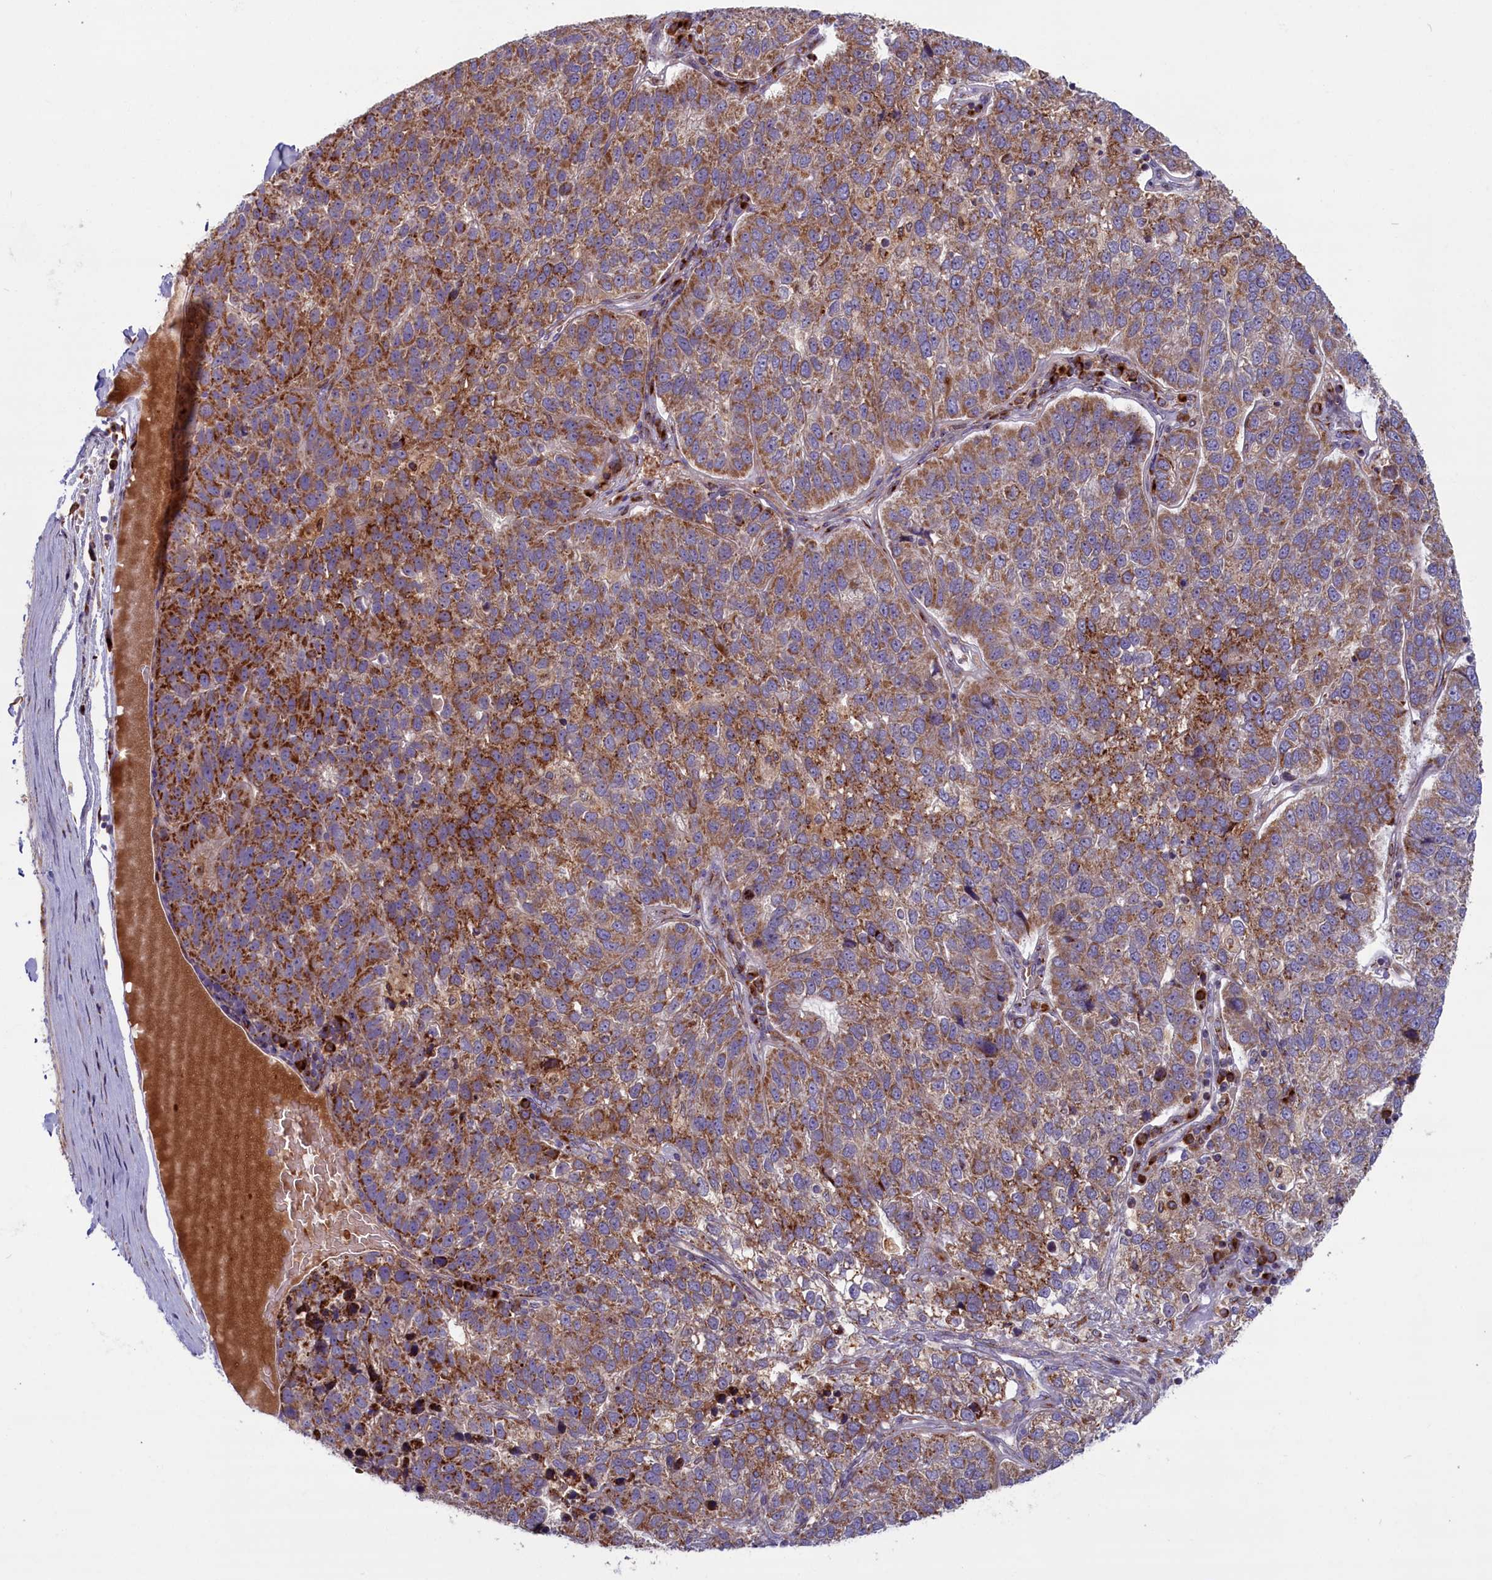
{"staining": {"intensity": "moderate", "quantity": ">75%", "location": "cytoplasmic/membranous"}, "tissue": "pancreatic cancer", "cell_type": "Tumor cells", "image_type": "cancer", "snomed": [{"axis": "morphology", "description": "Adenocarcinoma, NOS"}, {"axis": "topography", "description": "Pancreas"}], "caption": "This photomicrograph shows immunohistochemistry (IHC) staining of human adenocarcinoma (pancreatic), with medium moderate cytoplasmic/membranous staining in approximately >75% of tumor cells.", "gene": "BLVRB", "patient": {"sex": "female", "age": 61}}